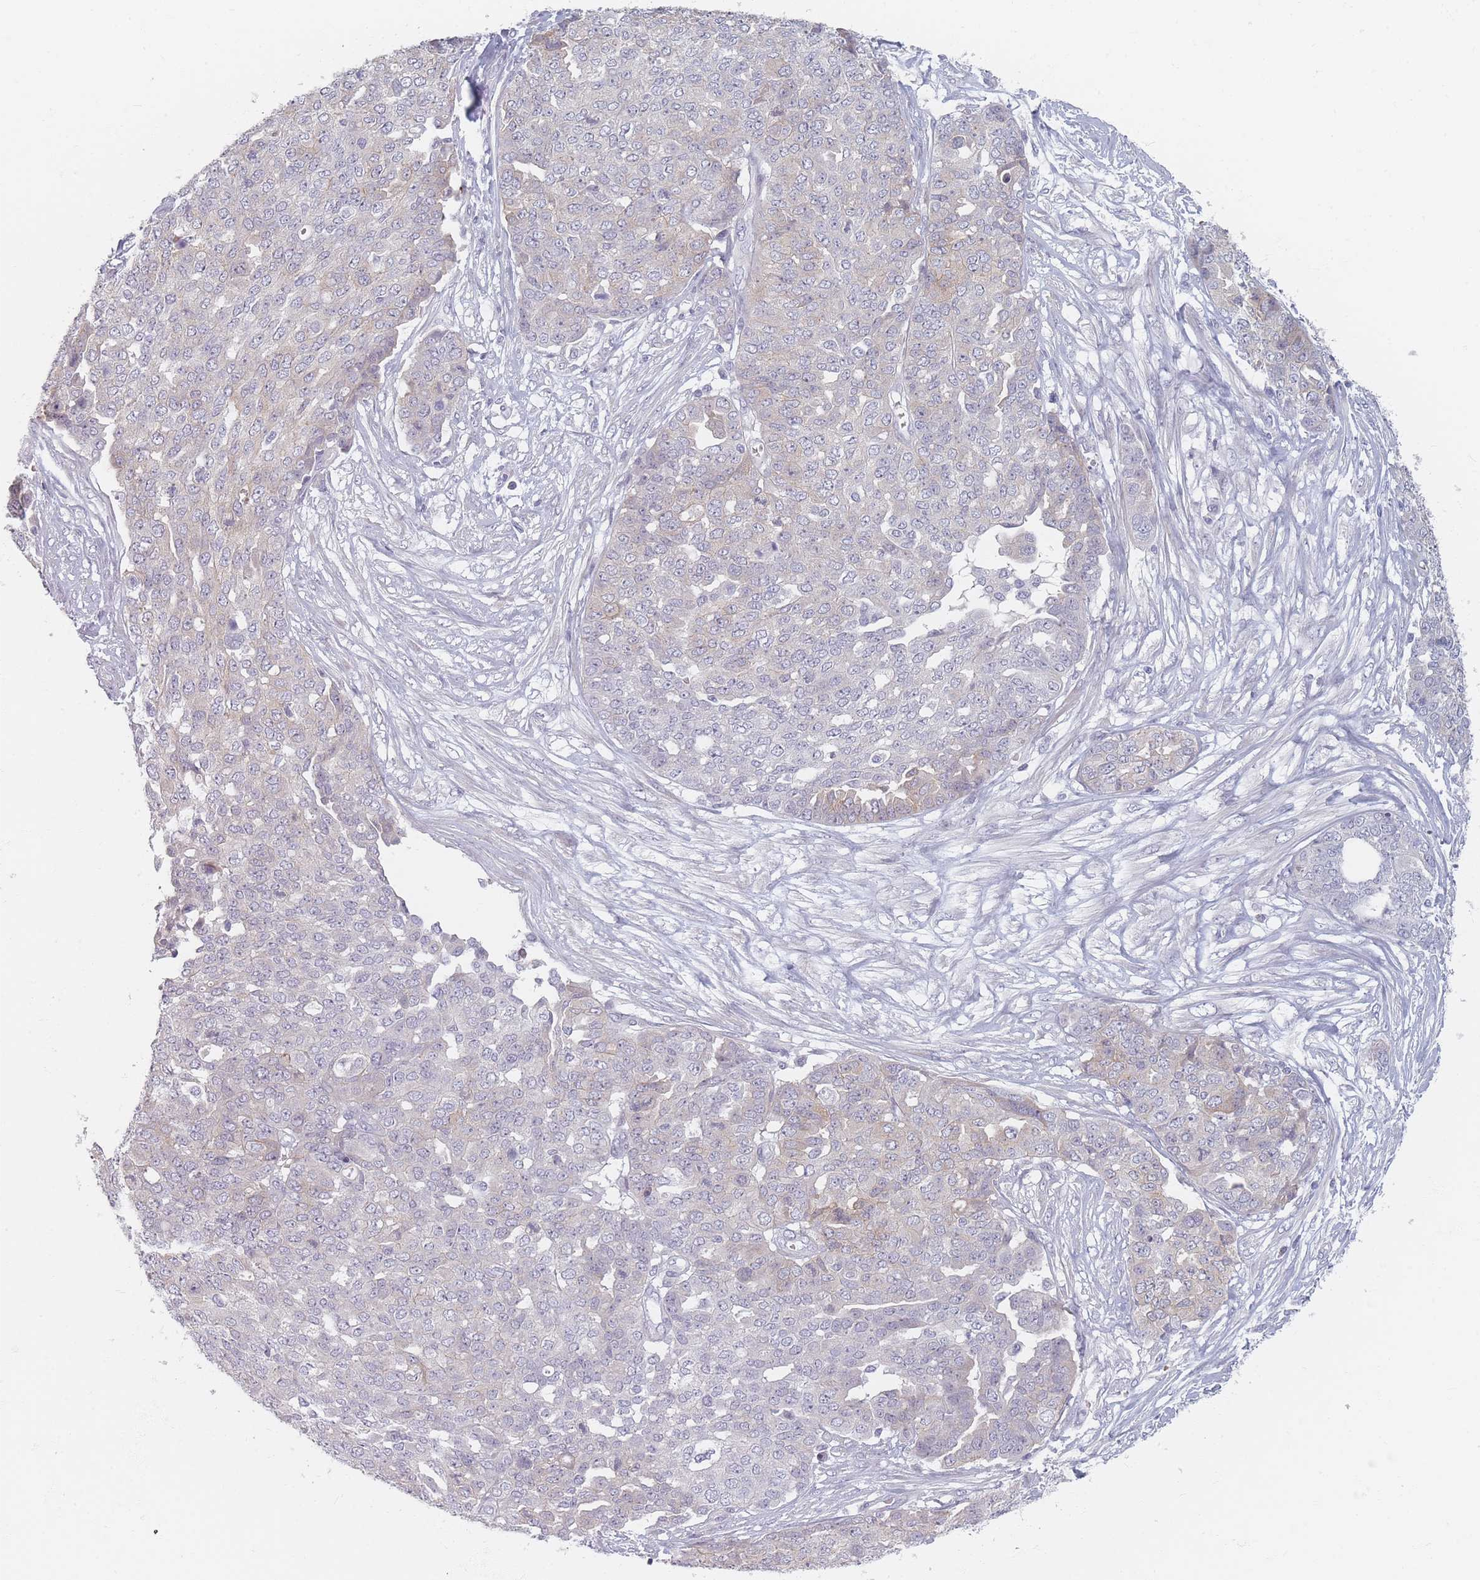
{"staining": {"intensity": "negative", "quantity": "none", "location": "none"}, "tissue": "ovarian cancer", "cell_type": "Tumor cells", "image_type": "cancer", "snomed": [{"axis": "morphology", "description": "Cystadenocarcinoma, serous, NOS"}, {"axis": "topography", "description": "Soft tissue"}, {"axis": "topography", "description": "Ovary"}], "caption": "Ovarian cancer stained for a protein using immunohistochemistry demonstrates no positivity tumor cells.", "gene": "TMOD1", "patient": {"sex": "female", "age": 57}}